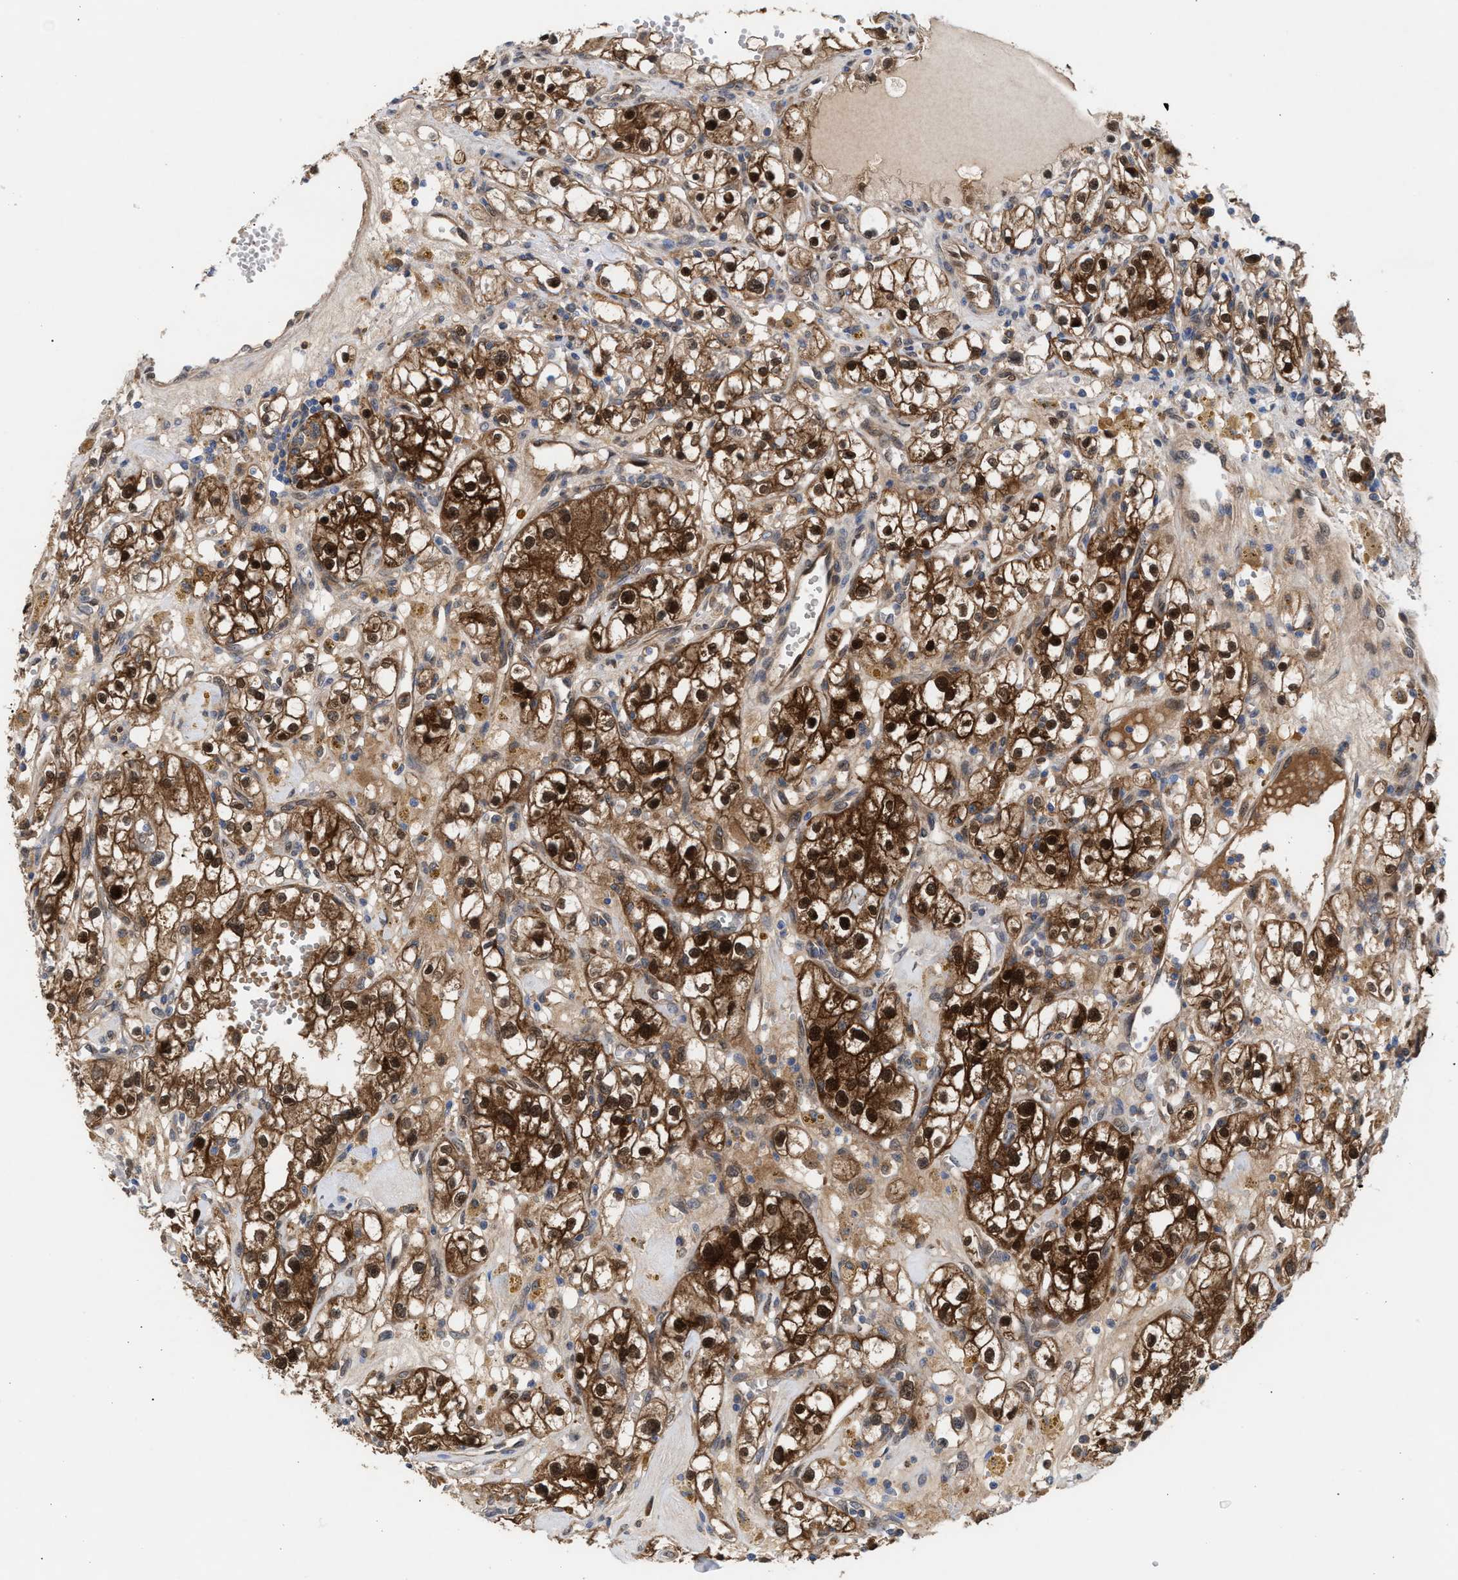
{"staining": {"intensity": "strong", "quantity": ">75%", "location": "cytoplasmic/membranous,nuclear"}, "tissue": "renal cancer", "cell_type": "Tumor cells", "image_type": "cancer", "snomed": [{"axis": "morphology", "description": "Adenocarcinoma, NOS"}, {"axis": "topography", "description": "Kidney"}], "caption": "High-power microscopy captured an immunohistochemistry image of renal adenocarcinoma, revealing strong cytoplasmic/membranous and nuclear staining in approximately >75% of tumor cells.", "gene": "TP53I3", "patient": {"sex": "male", "age": 56}}